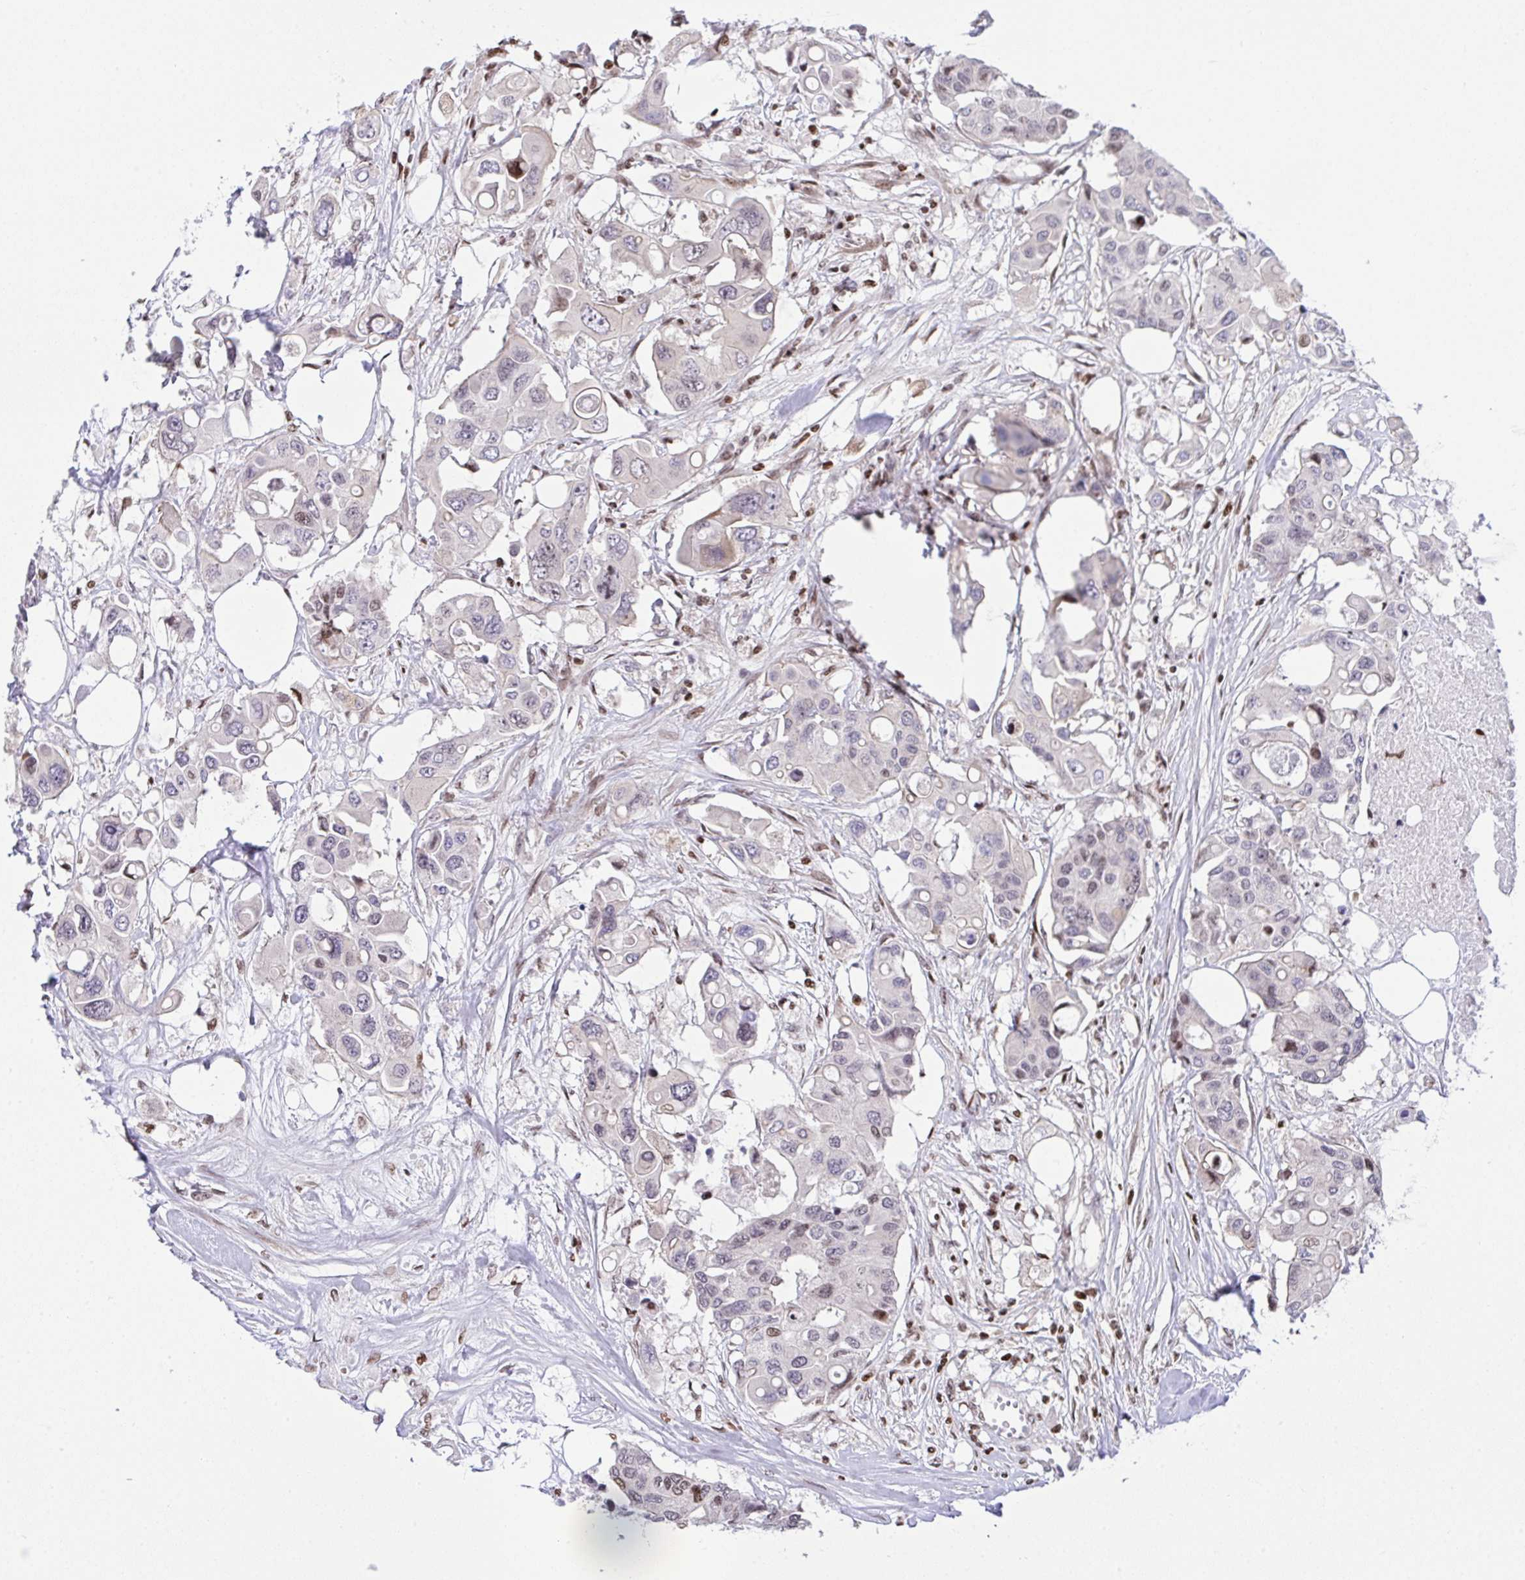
{"staining": {"intensity": "weak", "quantity": "<25%", "location": "nuclear"}, "tissue": "colorectal cancer", "cell_type": "Tumor cells", "image_type": "cancer", "snomed": [{"axis": "morphology", "description": "Adenocarcinoma, NOS"}, {"axis": "topography", "description": "Colon"}], "caption": "Immunohistochemistry photomicrograph of adenocarcinoma (colorectal) stained for a protein (brown), which reveals no staining in tumor cells.", "gene": "RAPGEF5", "patient": {"sex": "male", "age": 77}}